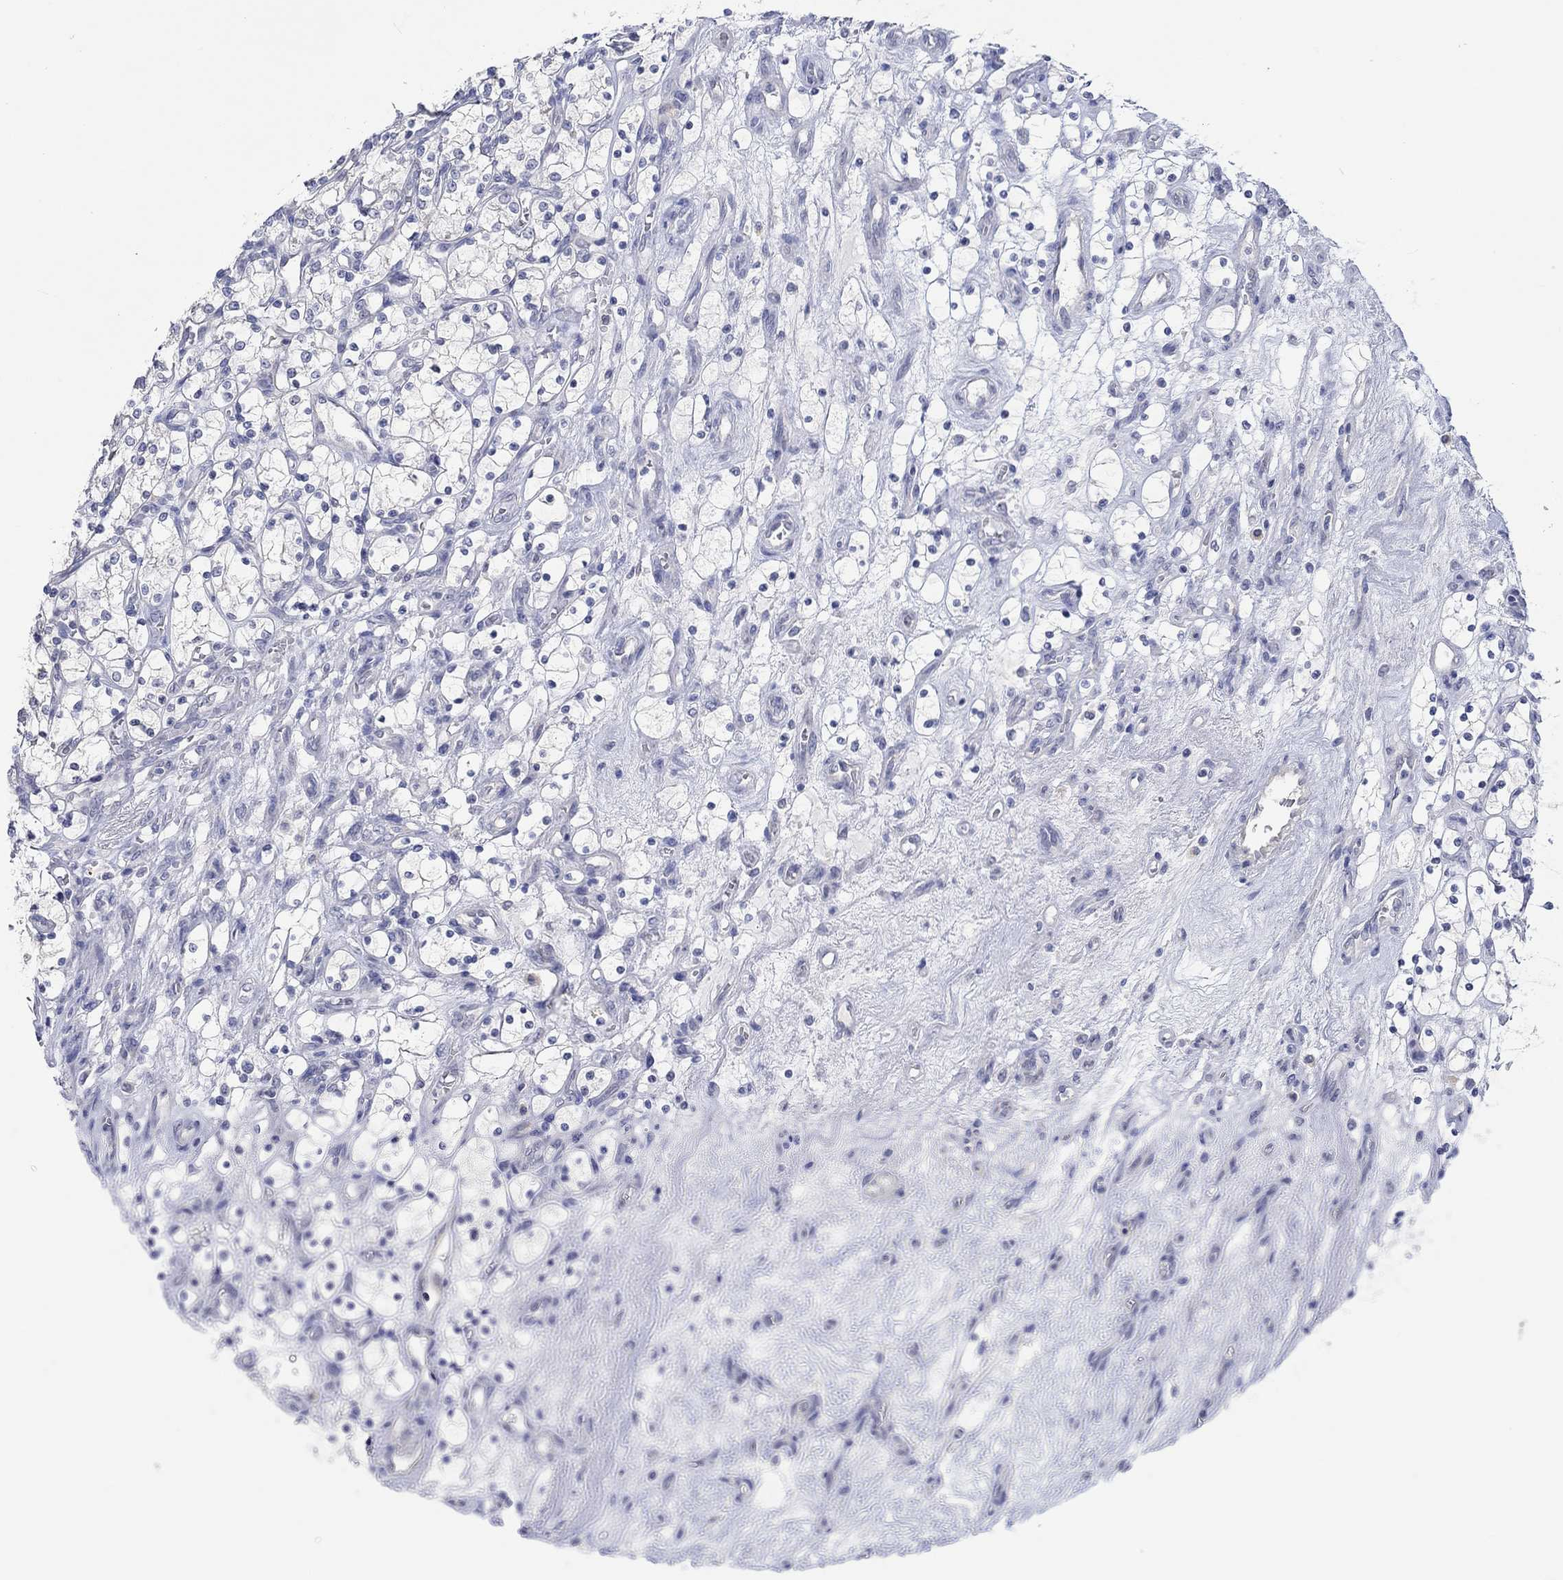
{"staining": {"intensity": "negative", "quantity": "none", "location": "none"}, "tissue": "renal cancer", "cell_type": "Tumor cells", "image_type": "cancer", "snomed": [{"axis": "morphology", "description": "Adenocarcinoma, NOS"}, {"axis": "topography", "description": "Kidney"}], "caption": "High magnification brightfield microscopy of renal cancer (adenocarcinoma) stained with DAB (brown) and counterstained with hematoxylin (blue): tumor cells show no significant staining.", "gene": "DLK1", "patient": {"sex": "female", "age": 69}}